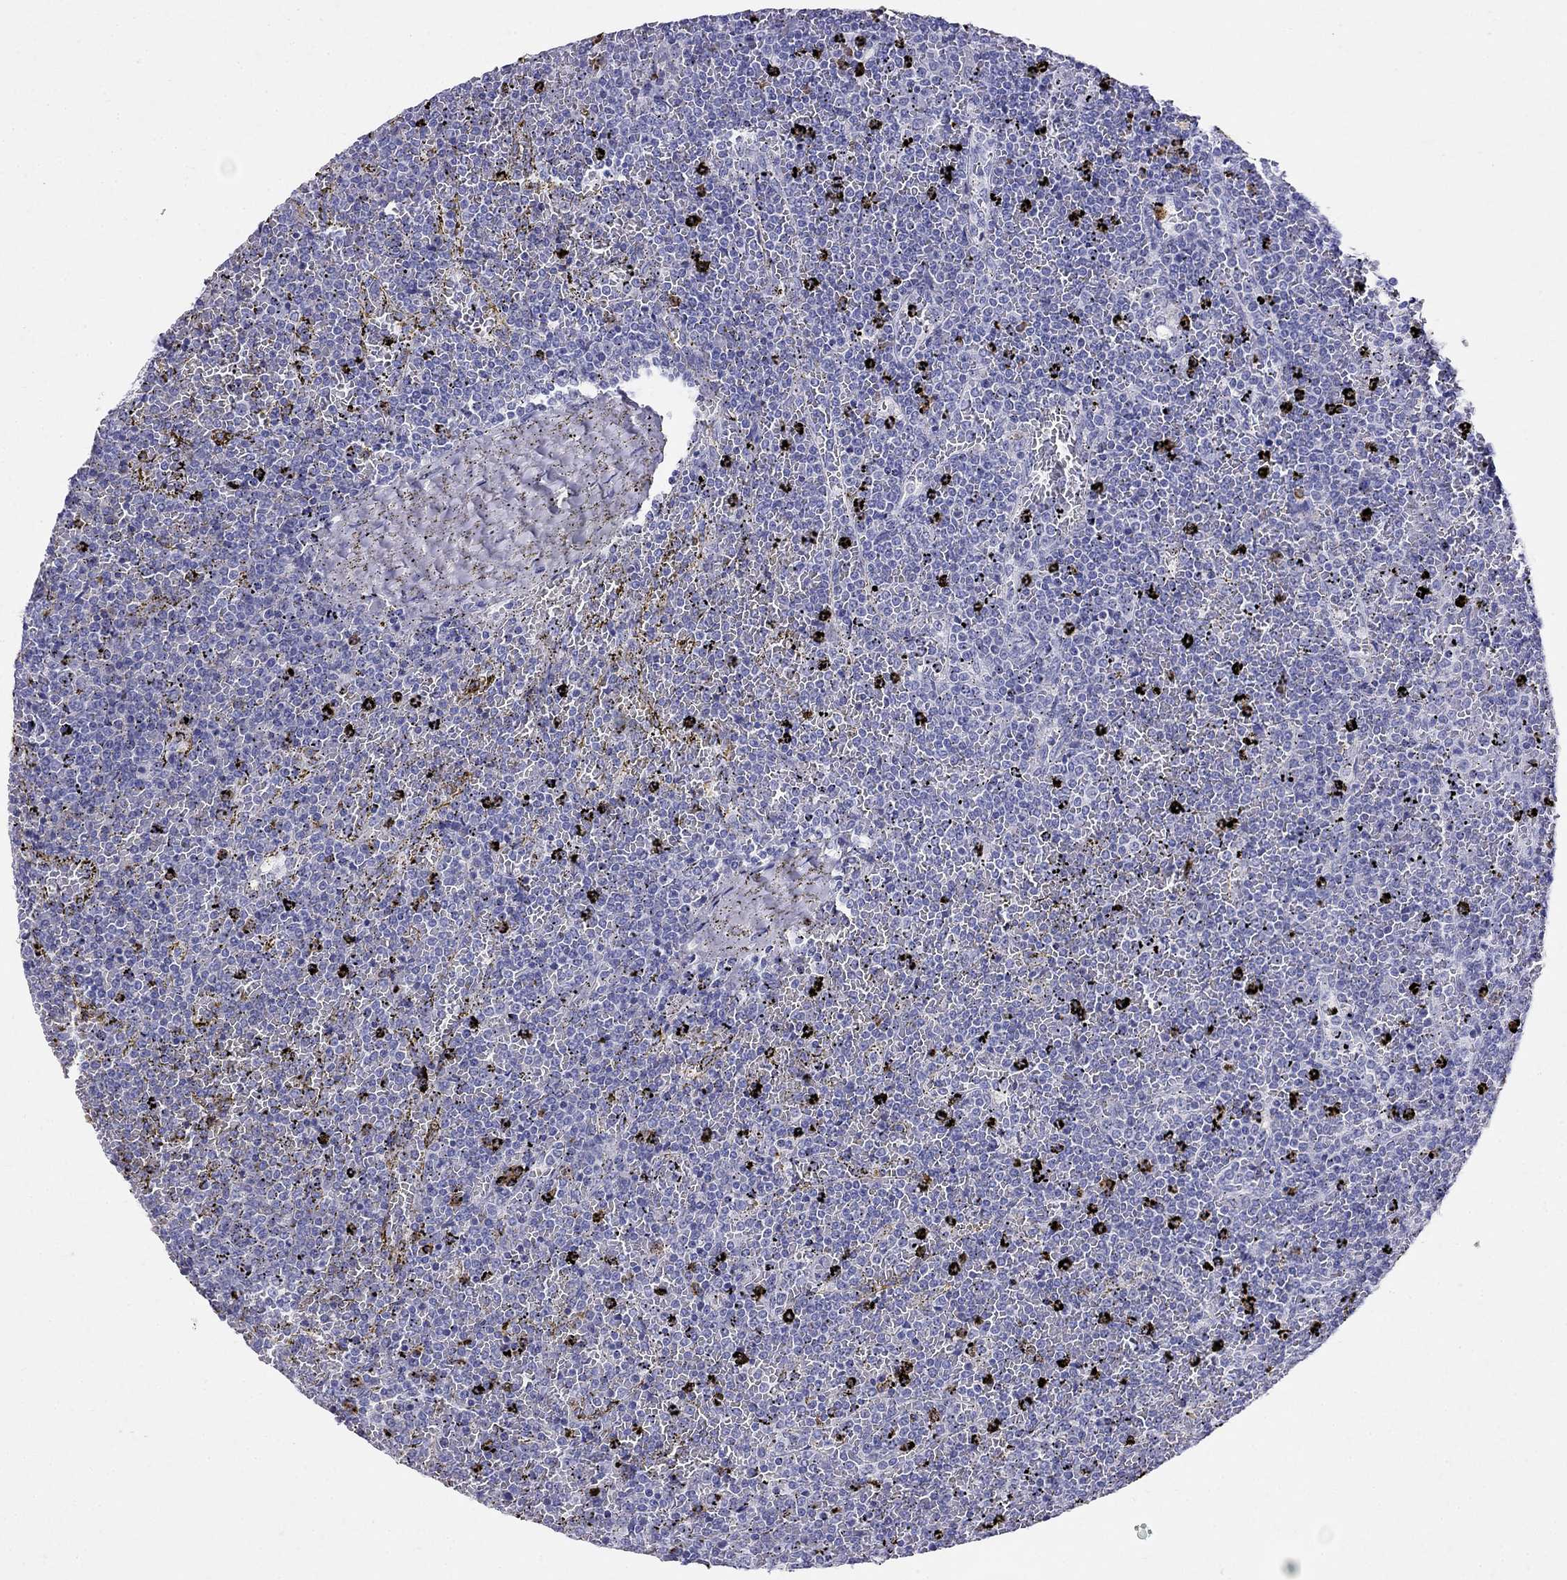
{"staining": {"intensity": "negative", "quantity": "none", "location": "none"}, "tissue": "lymphoma", "cell_type": "Tumor cells", "image_type": "cancer", "snomed": [{"axis": "morphology", "description": "Malignant lymphoma, non-Hodgkin's type, Low grade"}, {"axis": "topography", "description": "Spleen"}], "caption": "Tumor cells show no significant expression in lymphoma.", "gene": "PPP1R36", "patient": {"sex": "female", "age": 77}}